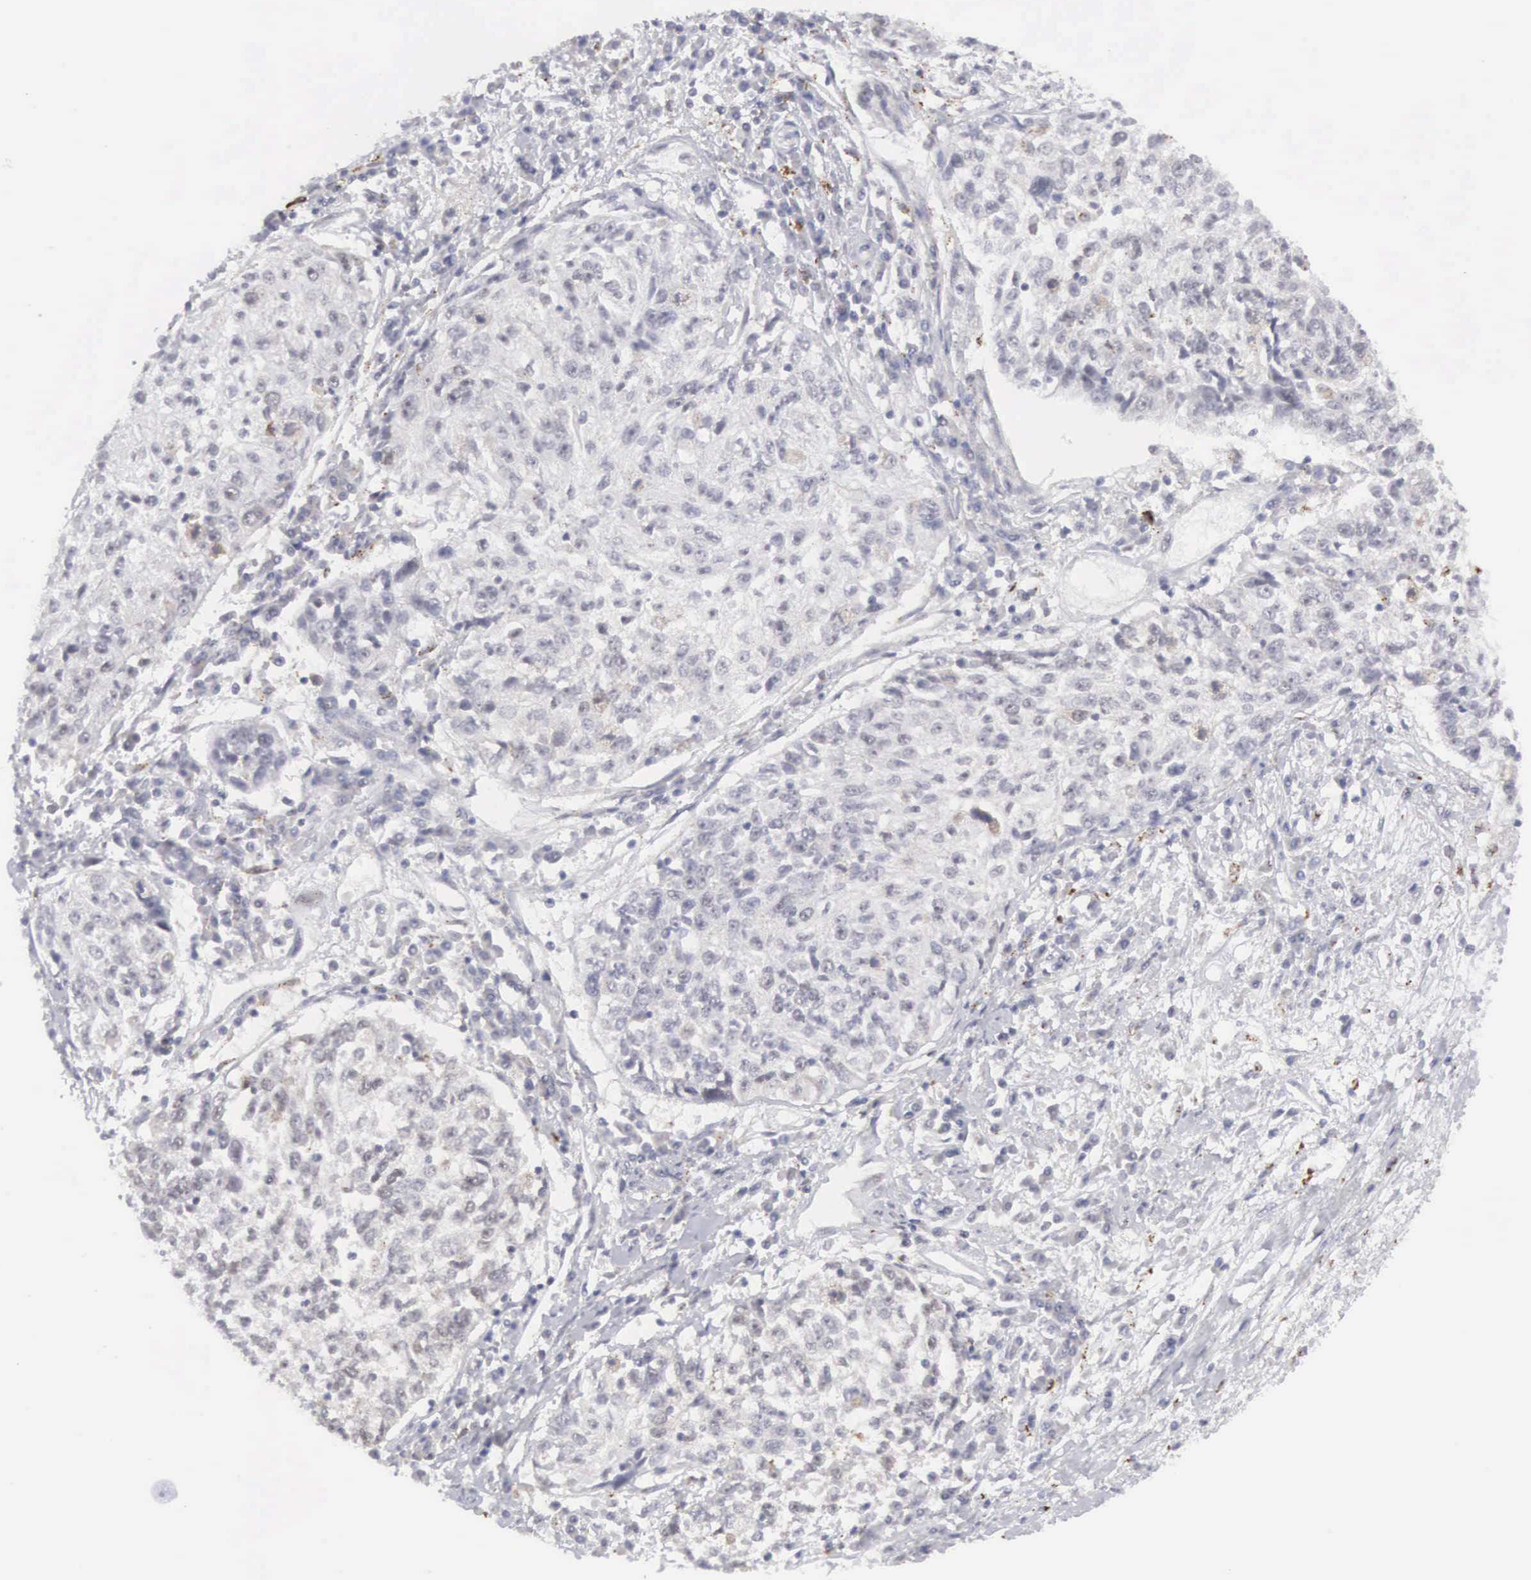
{"staining": {"intensity": "weak", "quantity": "<25%", "location": "nuclear"}, "tissue": "cervical cancer", "cell_type": "Tumor cells", "image_type": "cancer", "snomed": [{"axis": "morphology", "description": "Squamous cell carcinoma, NOS"}, {"axis": "topography", "description": "Cervix"}], "caption": "Immunohistochemistry (IHC) photomicrograph of neoplastic tissue: human squamous cell carcinoma (cervical) stained with DAB exhibits no significant protein positivity in tumor cells.", "gene": "MNAT1", "patient": {"sex": "female", "age": 57}}